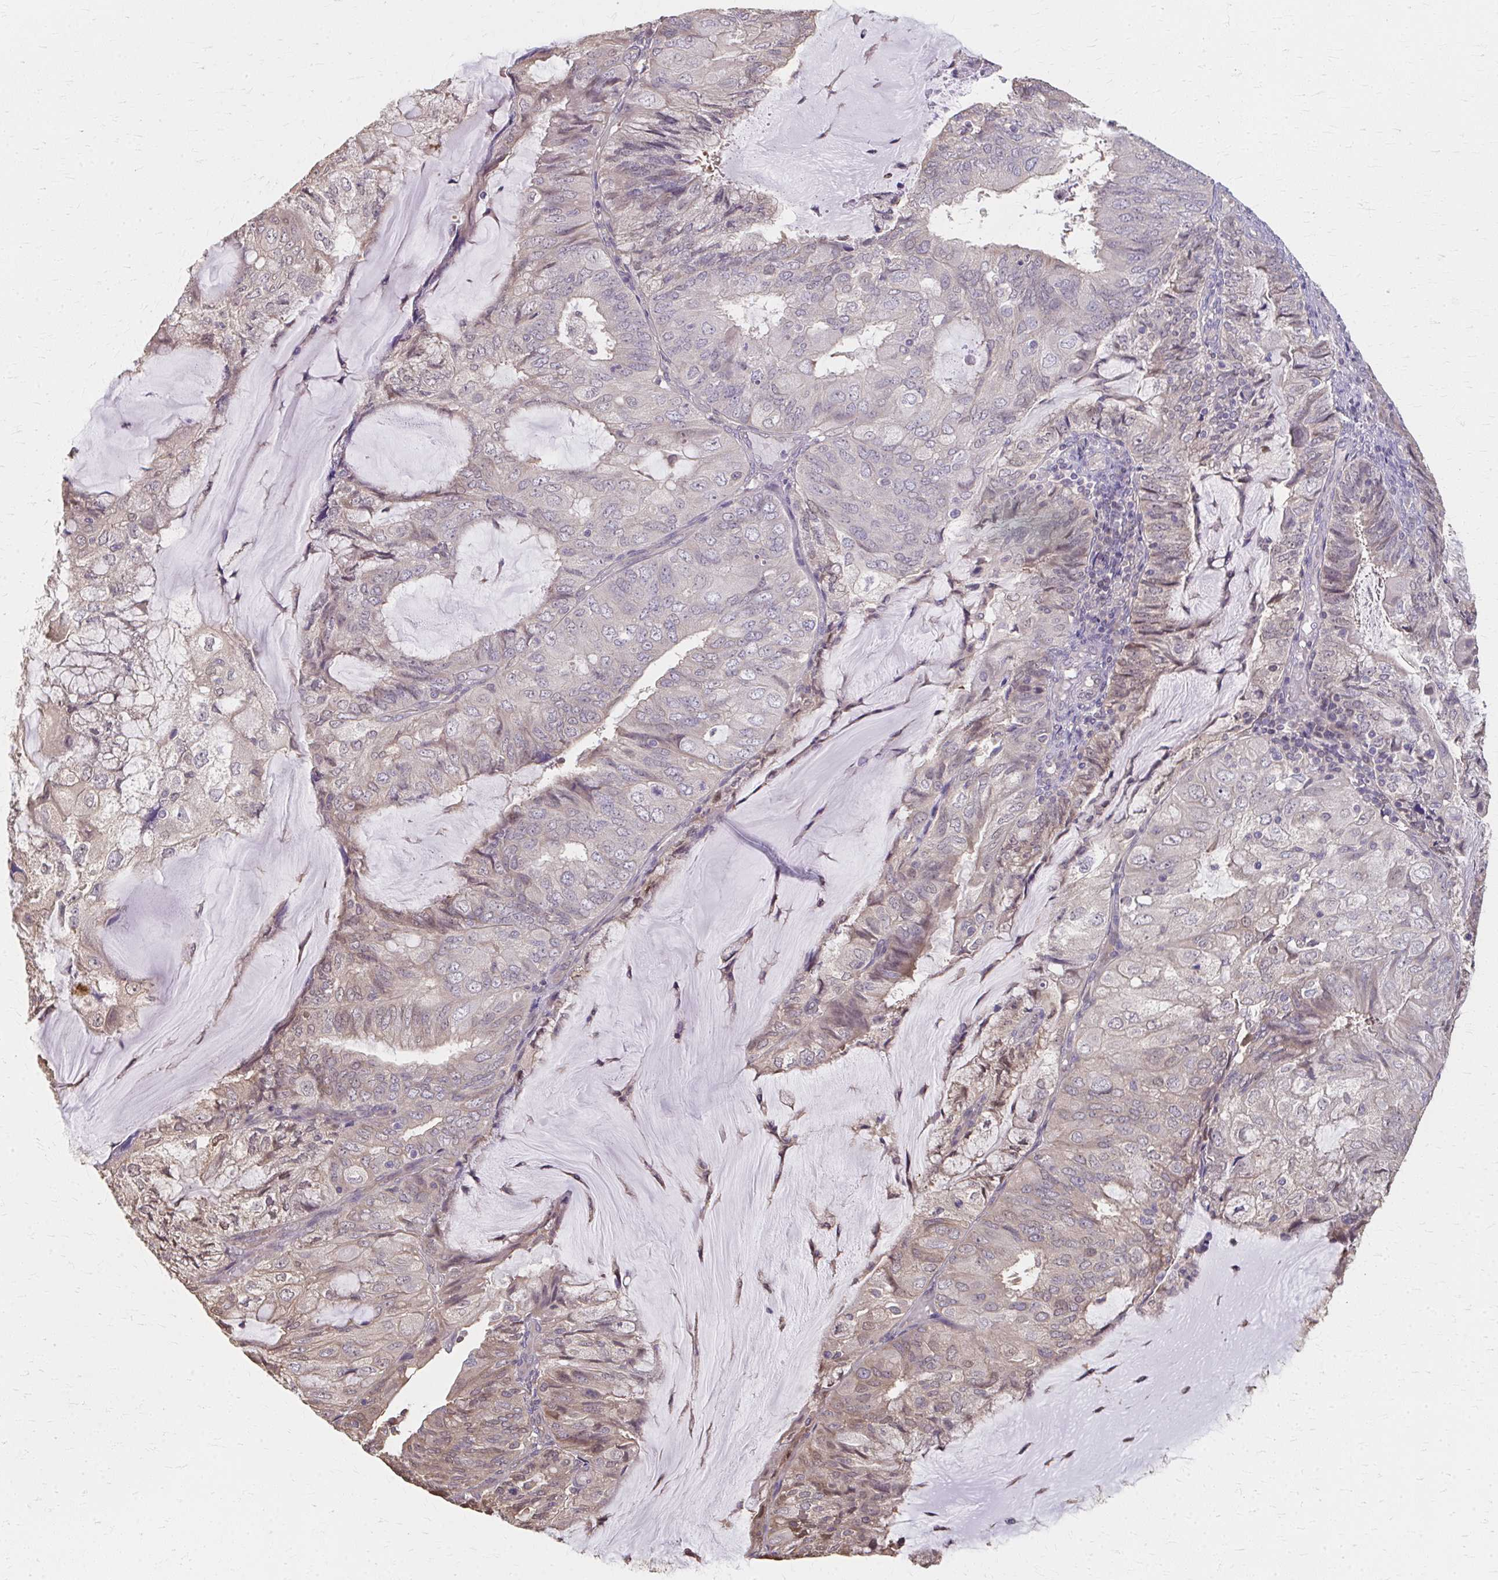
{"staining": {"intensity": "weak", "quantity": ">75%", "location": "cytoplasmic/membranous"}, "tissue": "endometrial cancer", "cell_type": "Tumor cells", "image_type": "cancer", "snomed": [{"axis": "morphology", "description": "Adenocarcinoma, NOS"}, {"axis": "topography", "description": "Endometrium"}], "caption": "Weak cytoplasmic/membranous expression is identified in about >75% of tumor cells in endometrial cancer.", "gene": "RABGAP1L", "patient": {"sex": "female", "age": 81}}